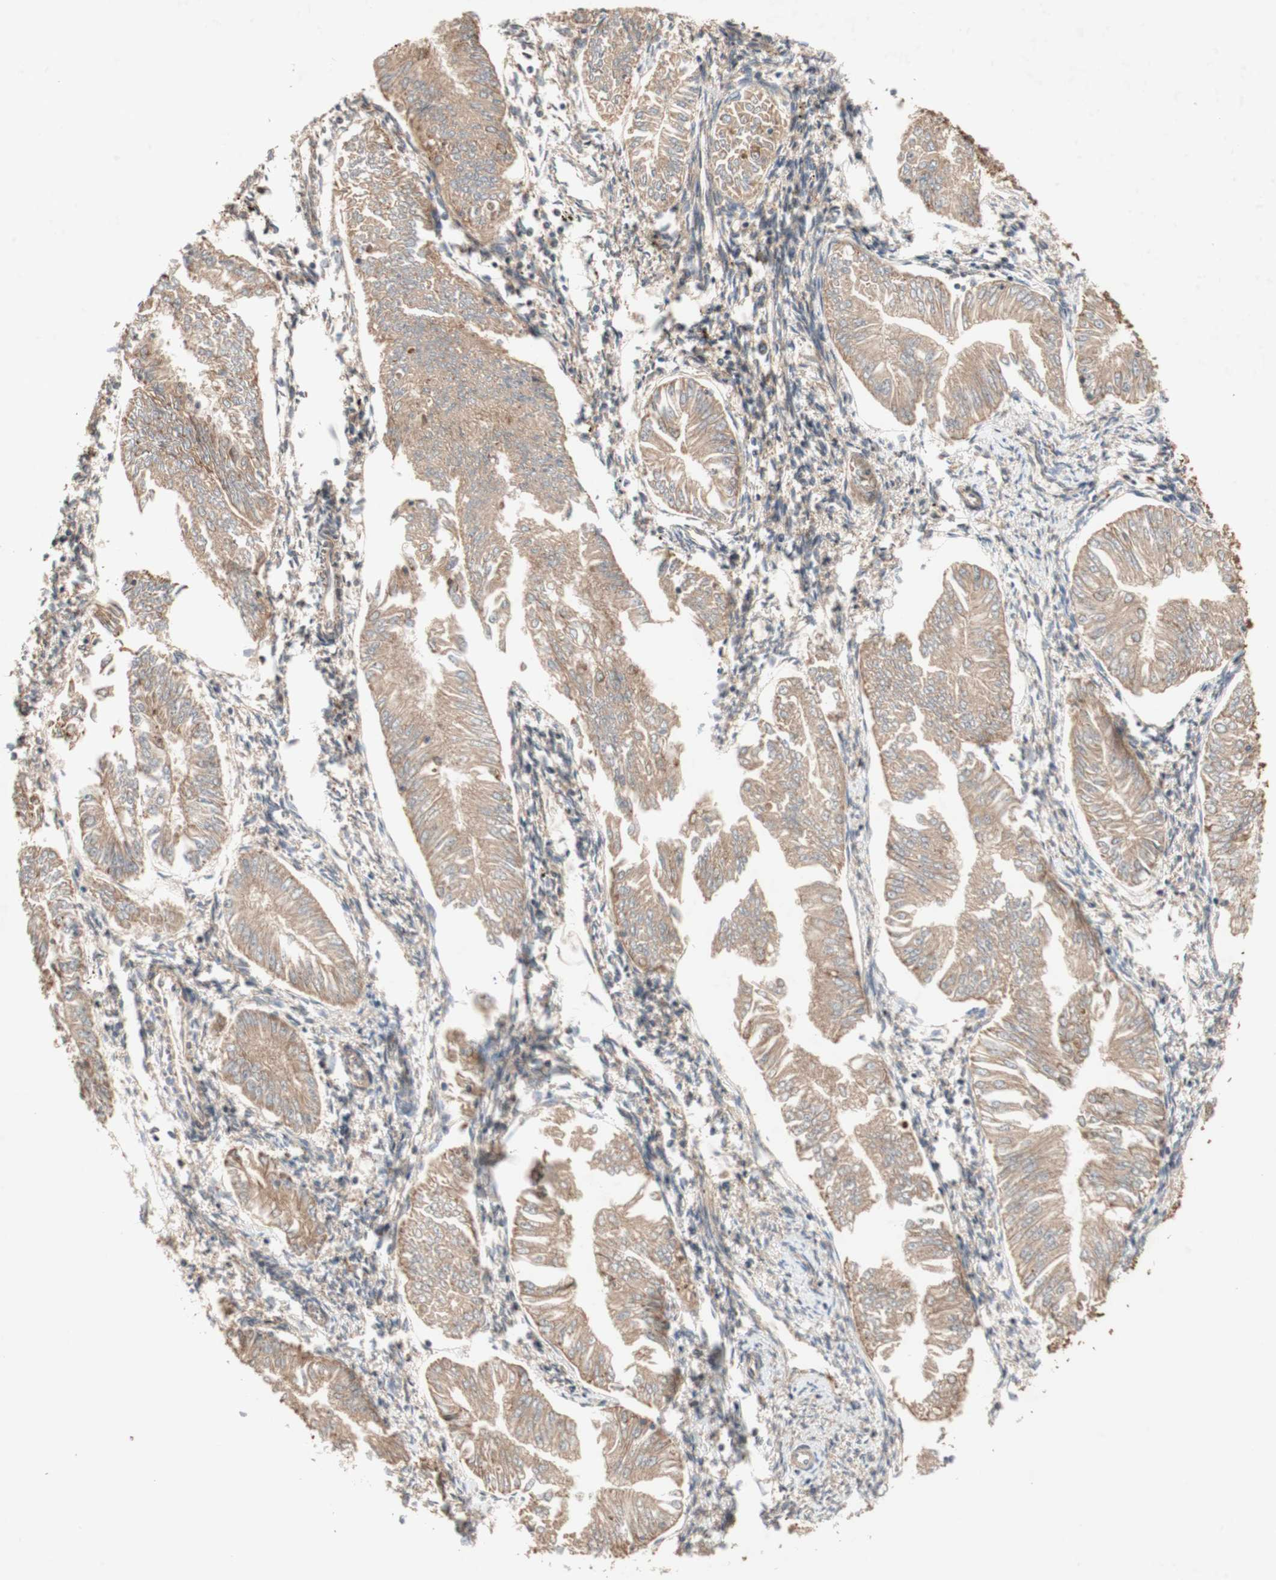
{"staining": {"intensity": "moderate", "quantity": ">75%", "location": "cytoplasmic/membranous"}, "tissue": "endometrial cancer", "cell_type": "Tumor cells", "image_type": "cancer", "snomed": [{"axis": "morphology", "description": "Adenocarcinoma, NOS"}, {"axis": "topography", "description": "Endometrium"}], "caption": "This image shows immunohistochemistry staining of endometrial cancer, with medium moderate cytoplasmic/membranous staining in about >75% of tumor cells.", "gene": "DDOST", "patient": {"sex": "female", "age": 53}}